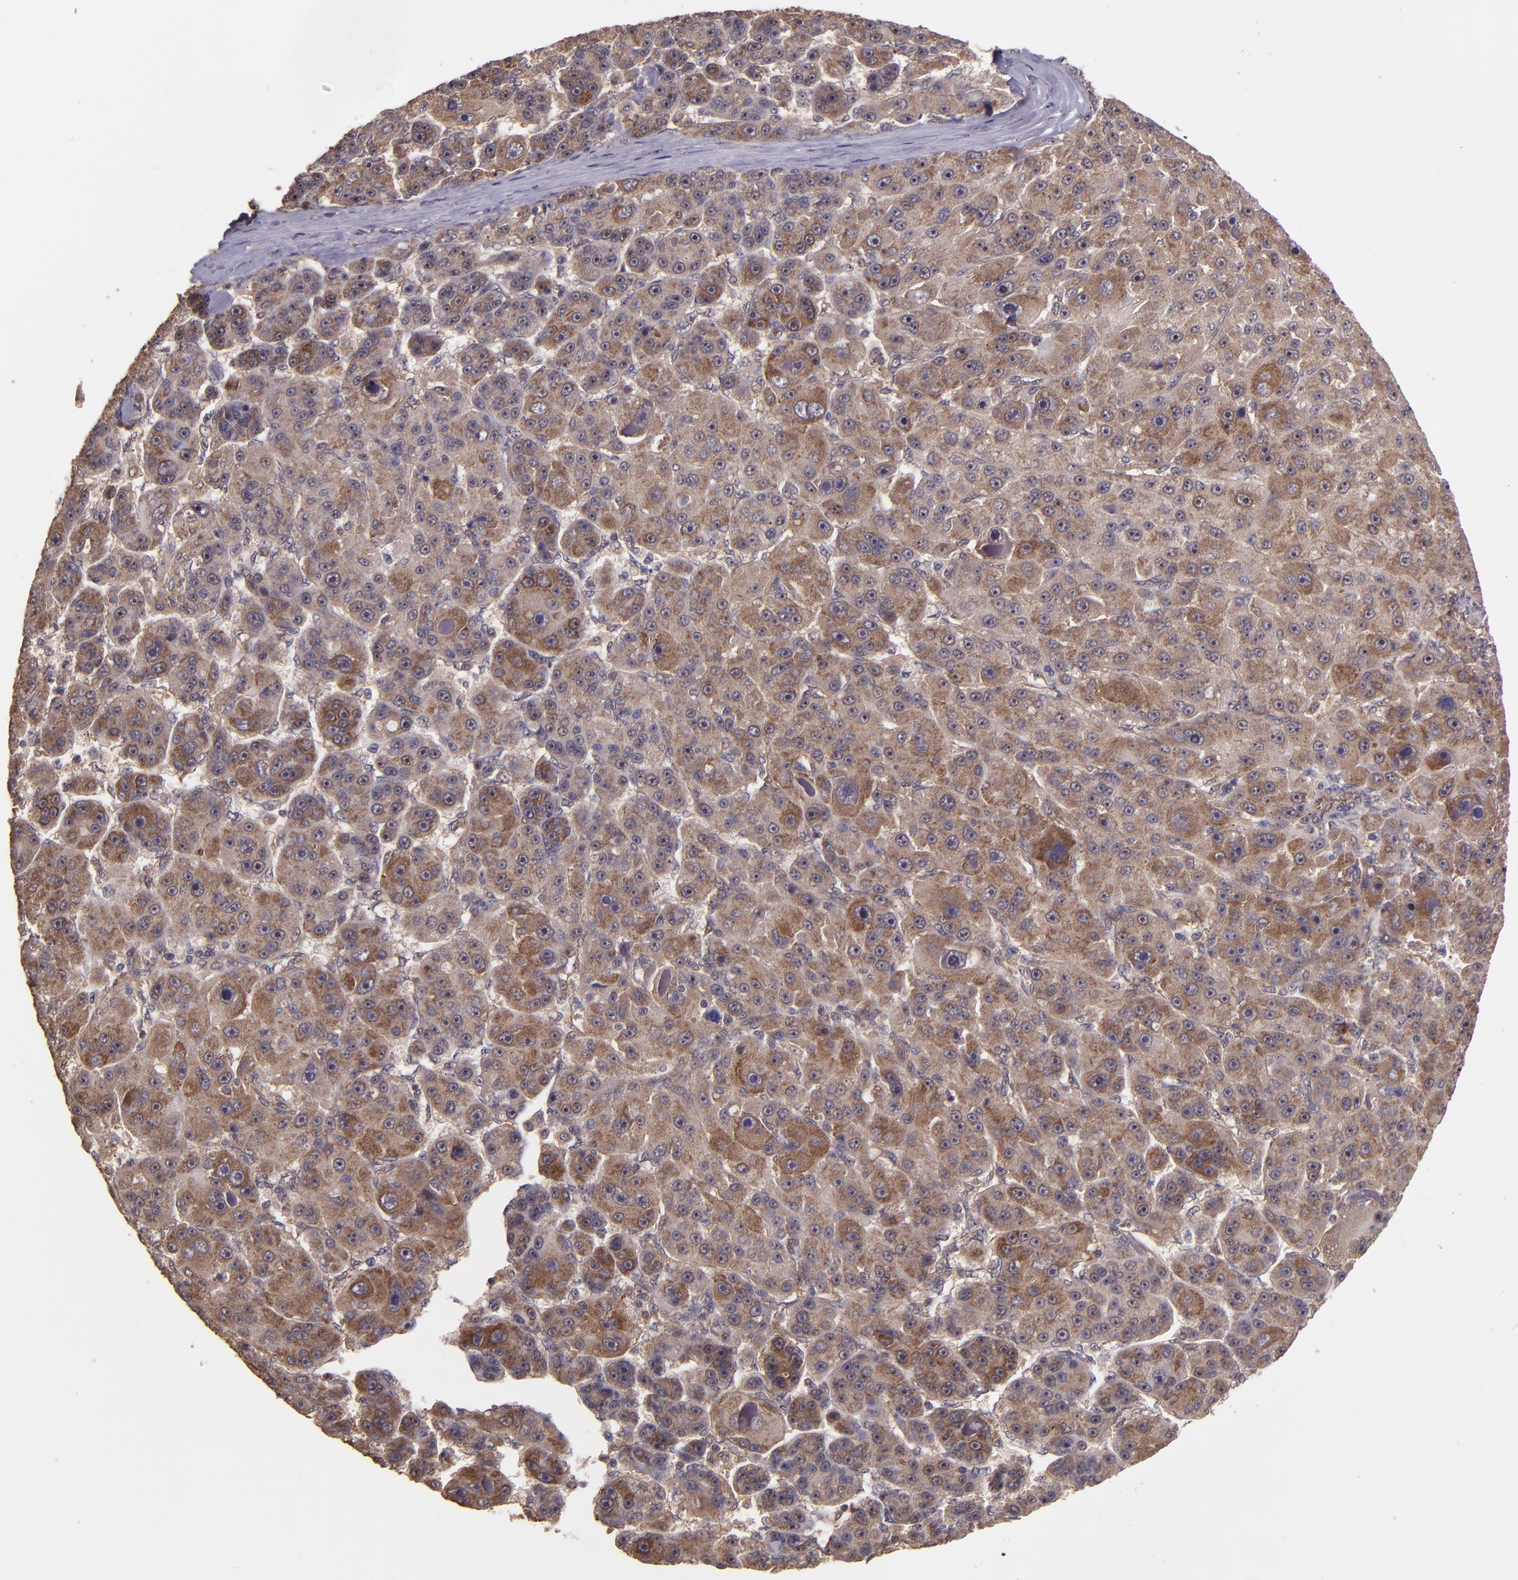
{"staining": {"intensity": "strong", "quantity": ">75%", "location": "cytoplasmic/membranous"}, "tissue": "liver cancer", "cell_type": "Tumor cells", "image_type": "cancer", "snomed": [{"axis": "morphology", "description": "Carcinoma, Hepatocellular, NOS"}, {"axis": "topography", "description": "Liver"}], "caption": "Strong cytoplasmic/membranous expression for a protein is appreciated in approximately >75% of tumor cells of liver hepatocellular carcinoma using immunohistochemistry (IHC).", "gene": "USP51", "patient": {"sex": "male", "age": 76}}